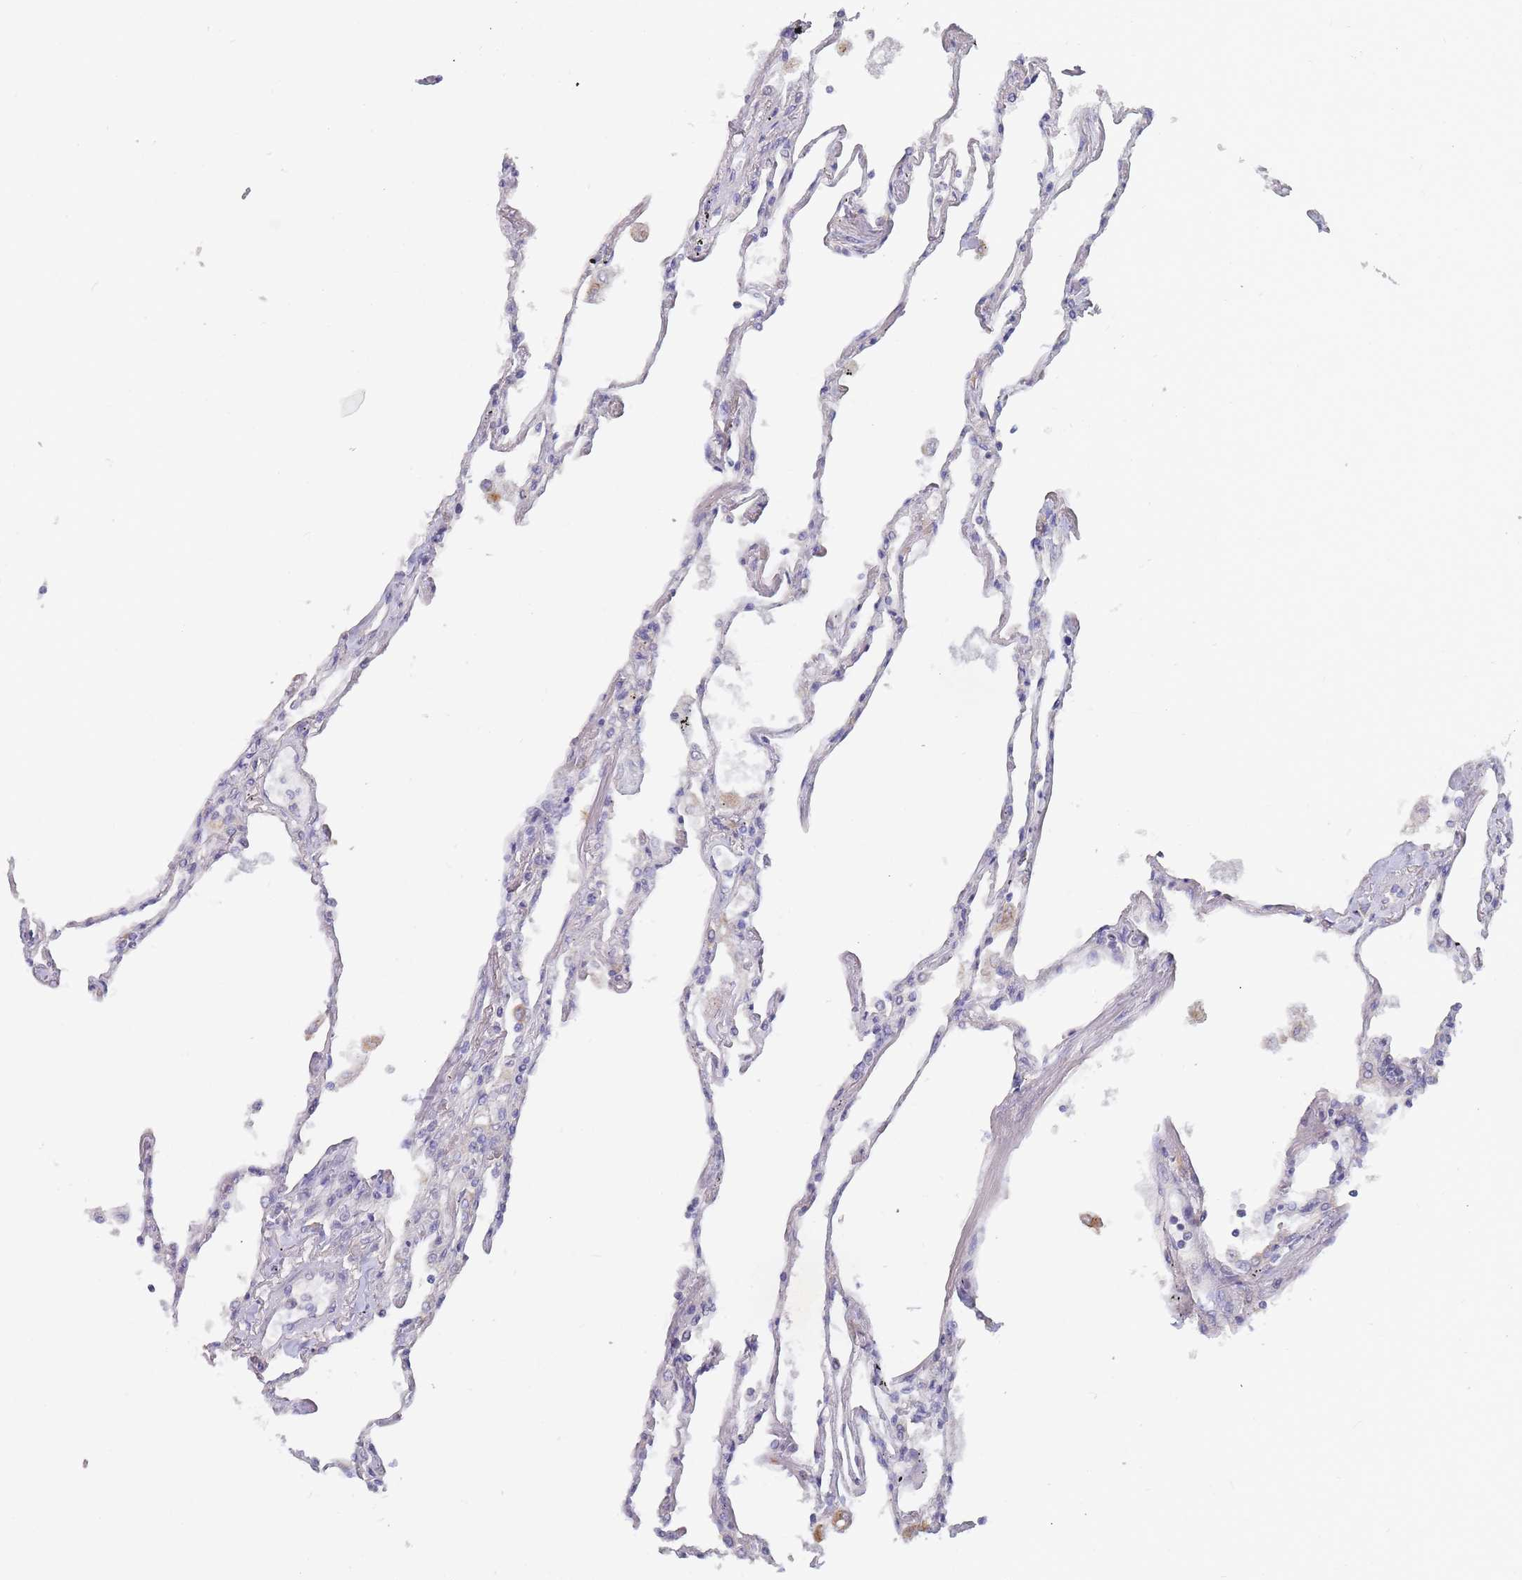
{"staining": {"intensity": "negative", "quantity": "none", "location": "none"}, "tissue": "lung", "cell_type": "Alveolar cells", "image_type": "normal", "snomed": [{"axis": "morphology", "description": "Normal tissue, NOS"}, {"axis": "topography", "description": "Lung"}], "caption": "A high-resolution histopathology image shows immunohistochemistry (IHC) staining of benign lung, which exhibits no significant positivity in alveolar cells. Brightfield microscopy of immunohistochemistry stained with DAB (3,3'-diaminobenzidine) (brown) and hematoxylin (blue), captured at high magnification.", "gene": "SLC35F5", "patient": {"sex": "female", "age": 67}}